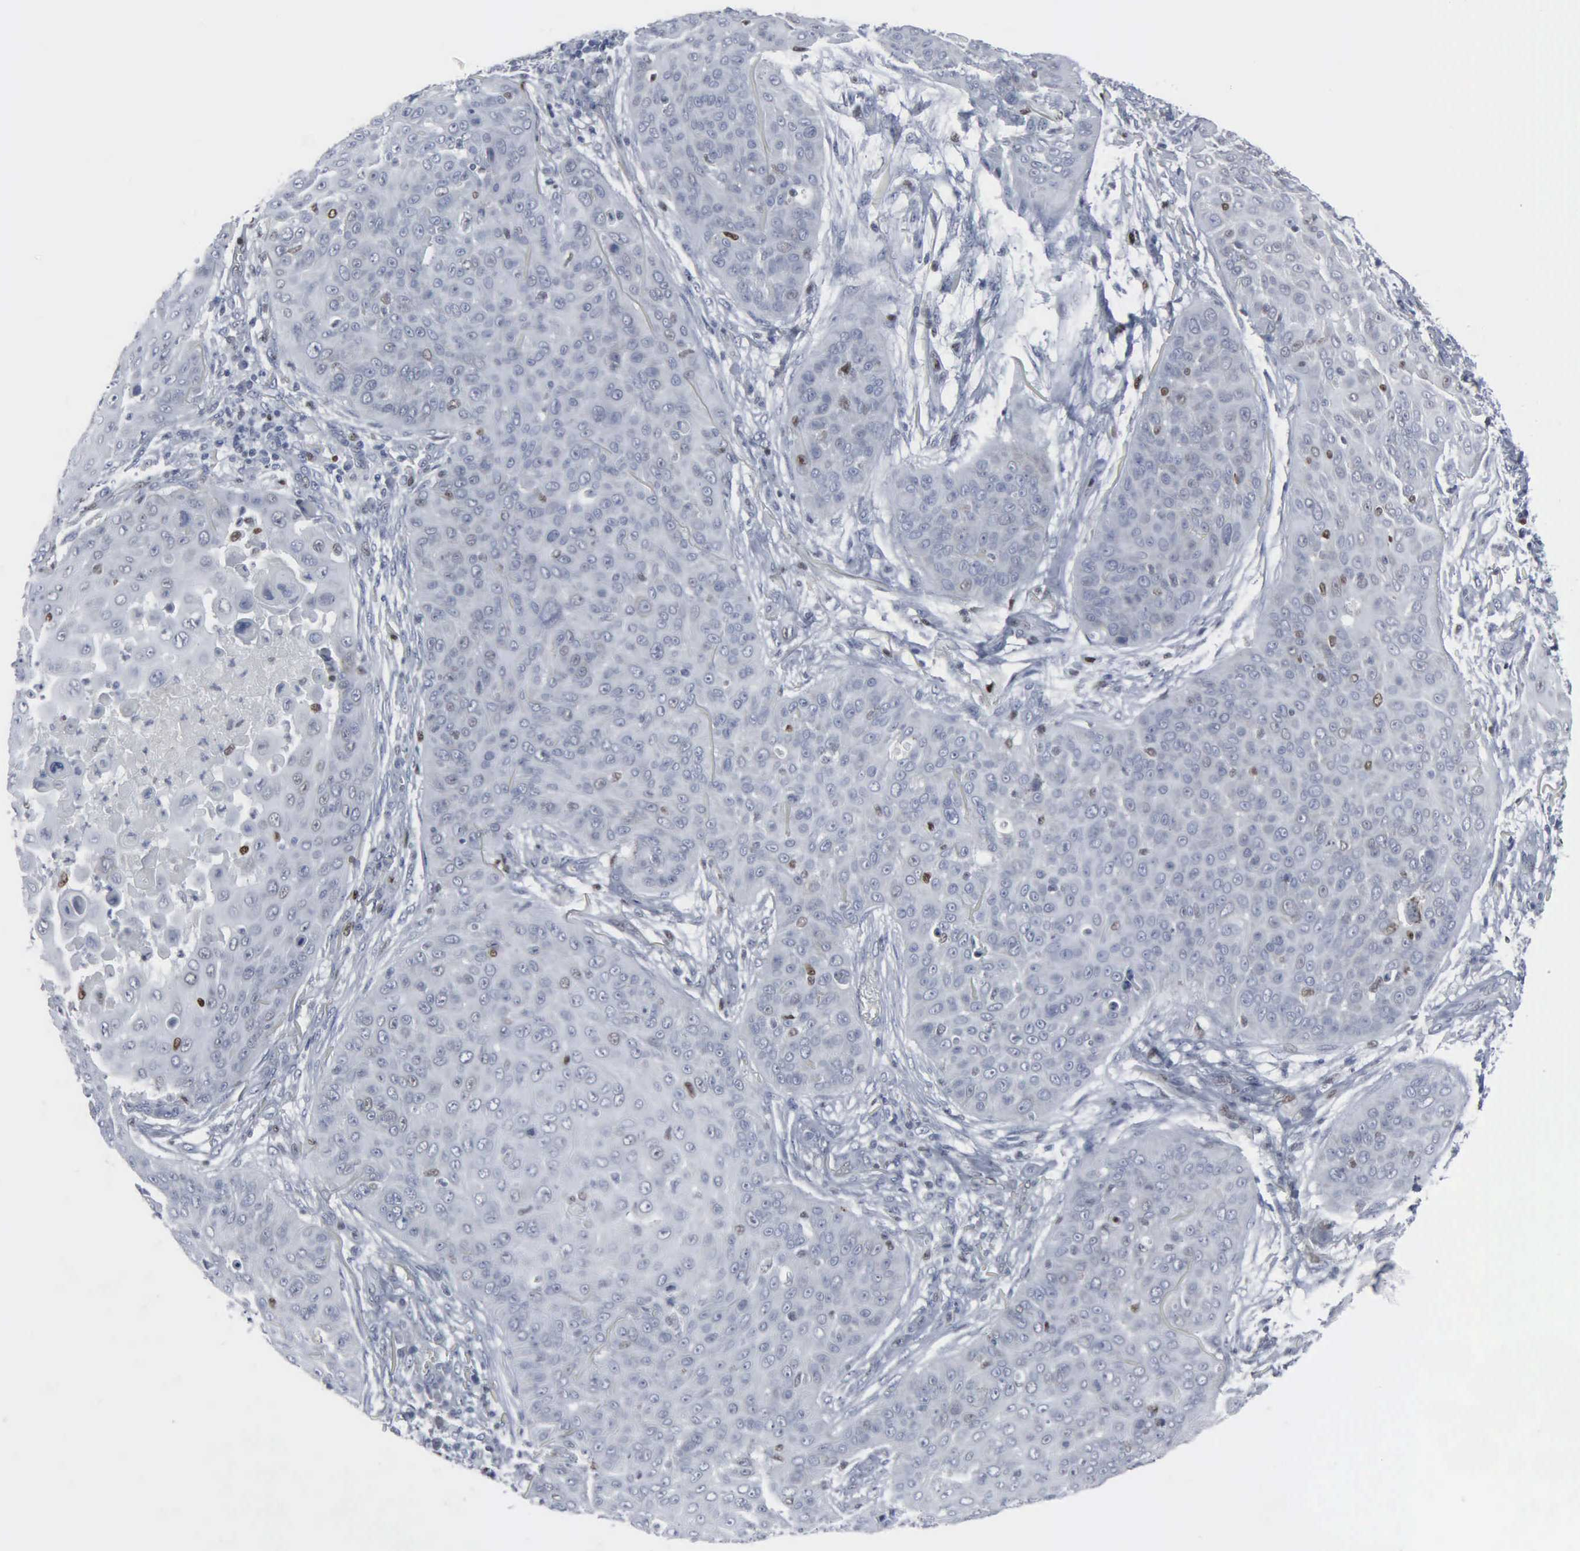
{"staining": {"intensity": "weak", "quantity": "<25%", "location": "nuclear"}, "tissue": "skin cancer", "cell_type": "Tumor cells", "image_type": "cancer", "snomed": [{"axis": "morphology", "description": "Squamous cell carcinoma, NOS"}, {"axis": "topography", "description": "Skin"}], "caption": "Skin cancer stained for a protein using immunohistochemistry (IHC) exhibits no expression tumor cells.", "gene": "CCND3", "patient": {"sex": "male", "age": 82}}